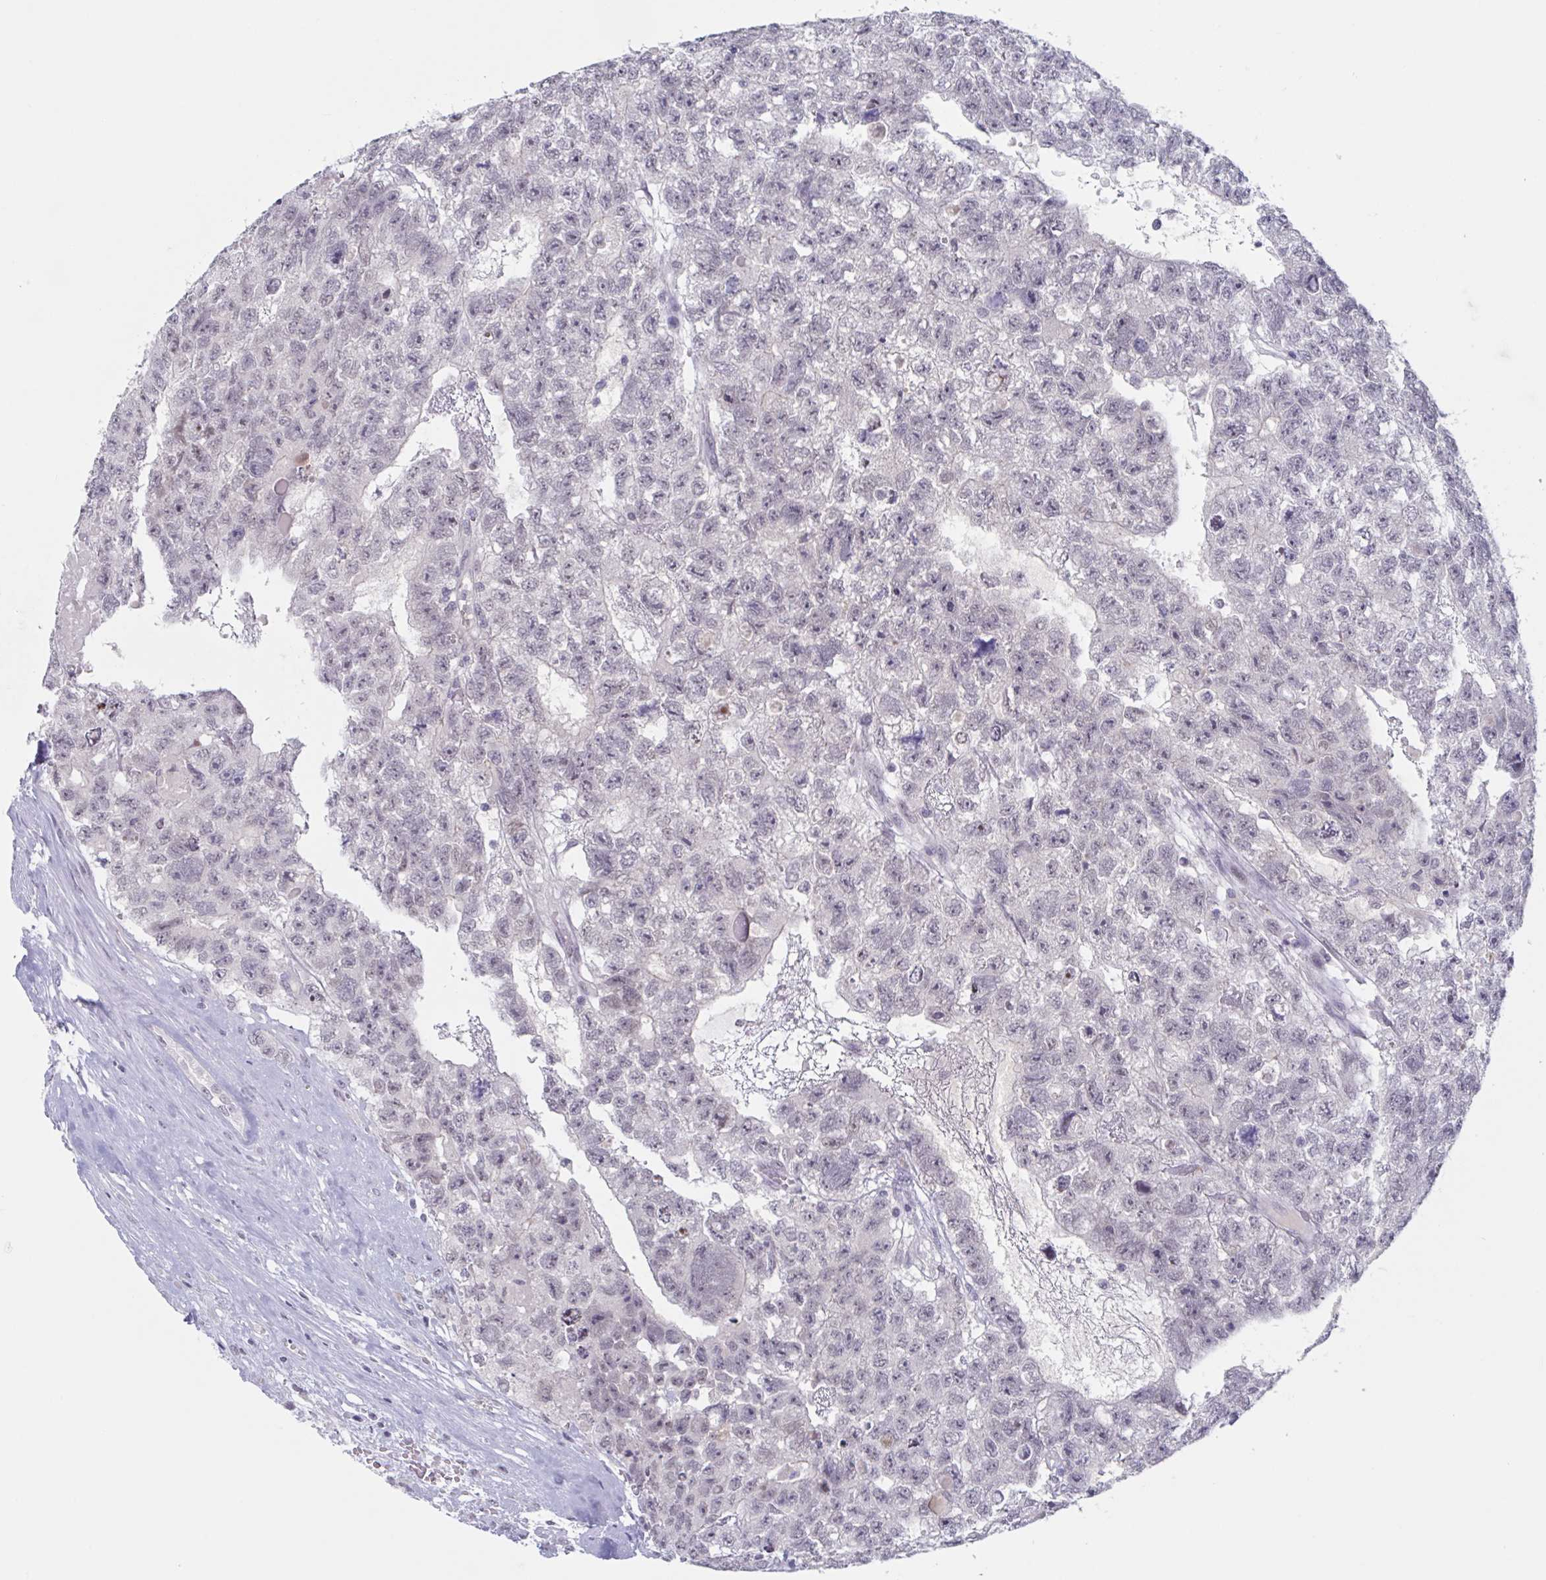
{"staining": {"intensity": "negative", "quantity": "none", "location": "none"}, "tissue": "testis cancer", "cell_type": "Tumor cells", "image_type": "cancer", "snomed": [{"axis": "morphology", "description": "Carcinoma, Embryonal, NOS"}, {"axis": "topography", "description": "Testis"}], "caption": "The image shows no staining of tumor cells in testis cancer (embryonal carcinoma).", "gene": "KDM4D", "patient": {"sex": "male", "age": 26}}